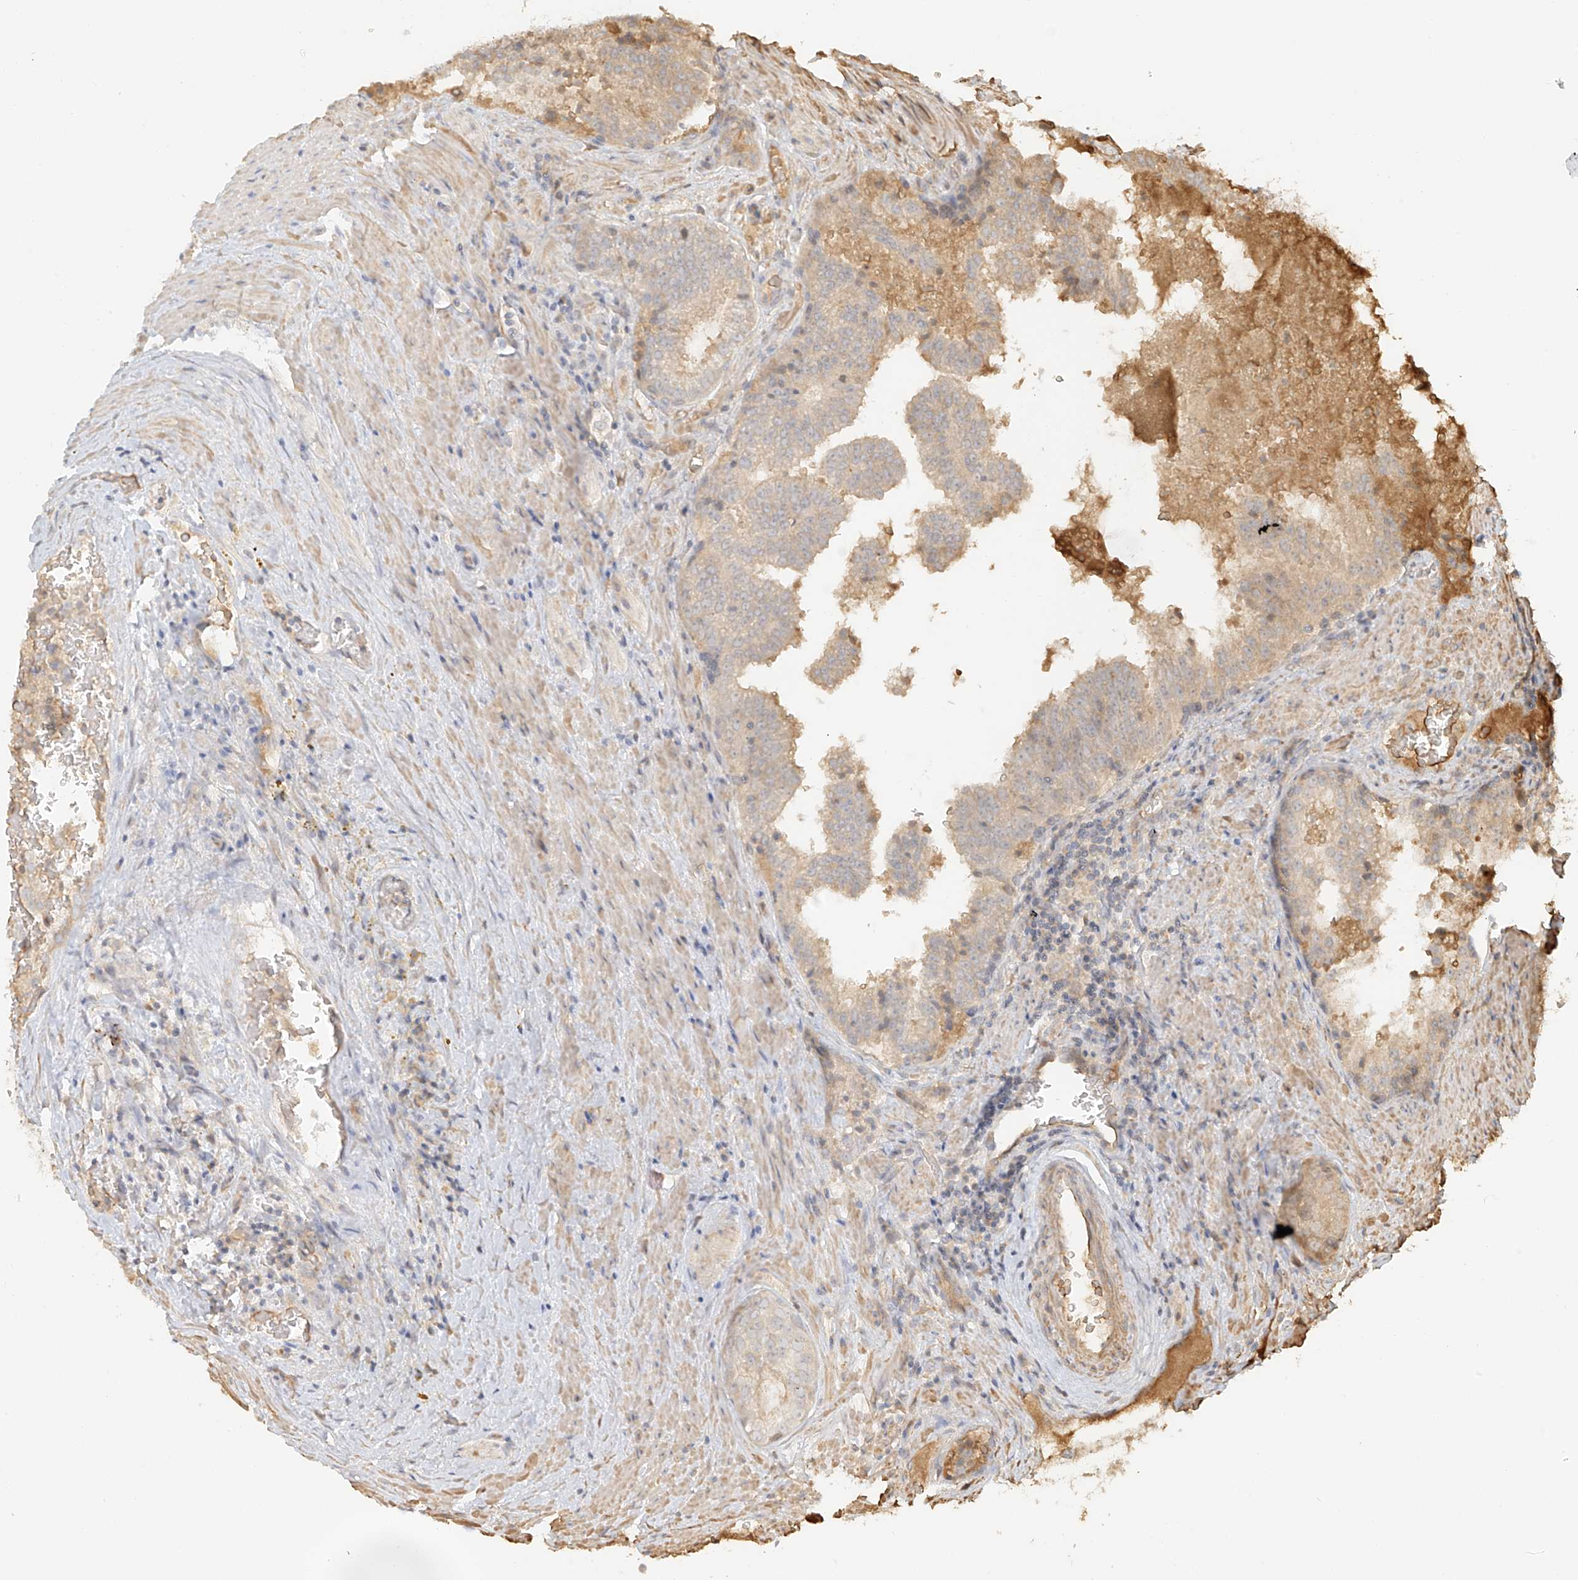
{"staining": {"intensity": "weak", "quantity": "25%-75%", "location": "cytoplasmic/membranous"}, "tissue": "prostate cancer", "cell_type": "Tumor cells", "image_type": "cancer", "snomed": [{"axis": "morphology", "description": "Adenocarcinoma, High grade"}, {"axis": "topography", "description": "Prostate"}], "caption": "The histopathology image shows immunohistochemical staining of prostate cancer. There is weak cytoplasmic/membranous expression is appreciated in approximately 25%-75% of tumor cells. (brown staining indicates protein expression, while blue staining denotes nuclei).", "gene": "UPK1B", "patient": {"sex": "male", "age": 68}}